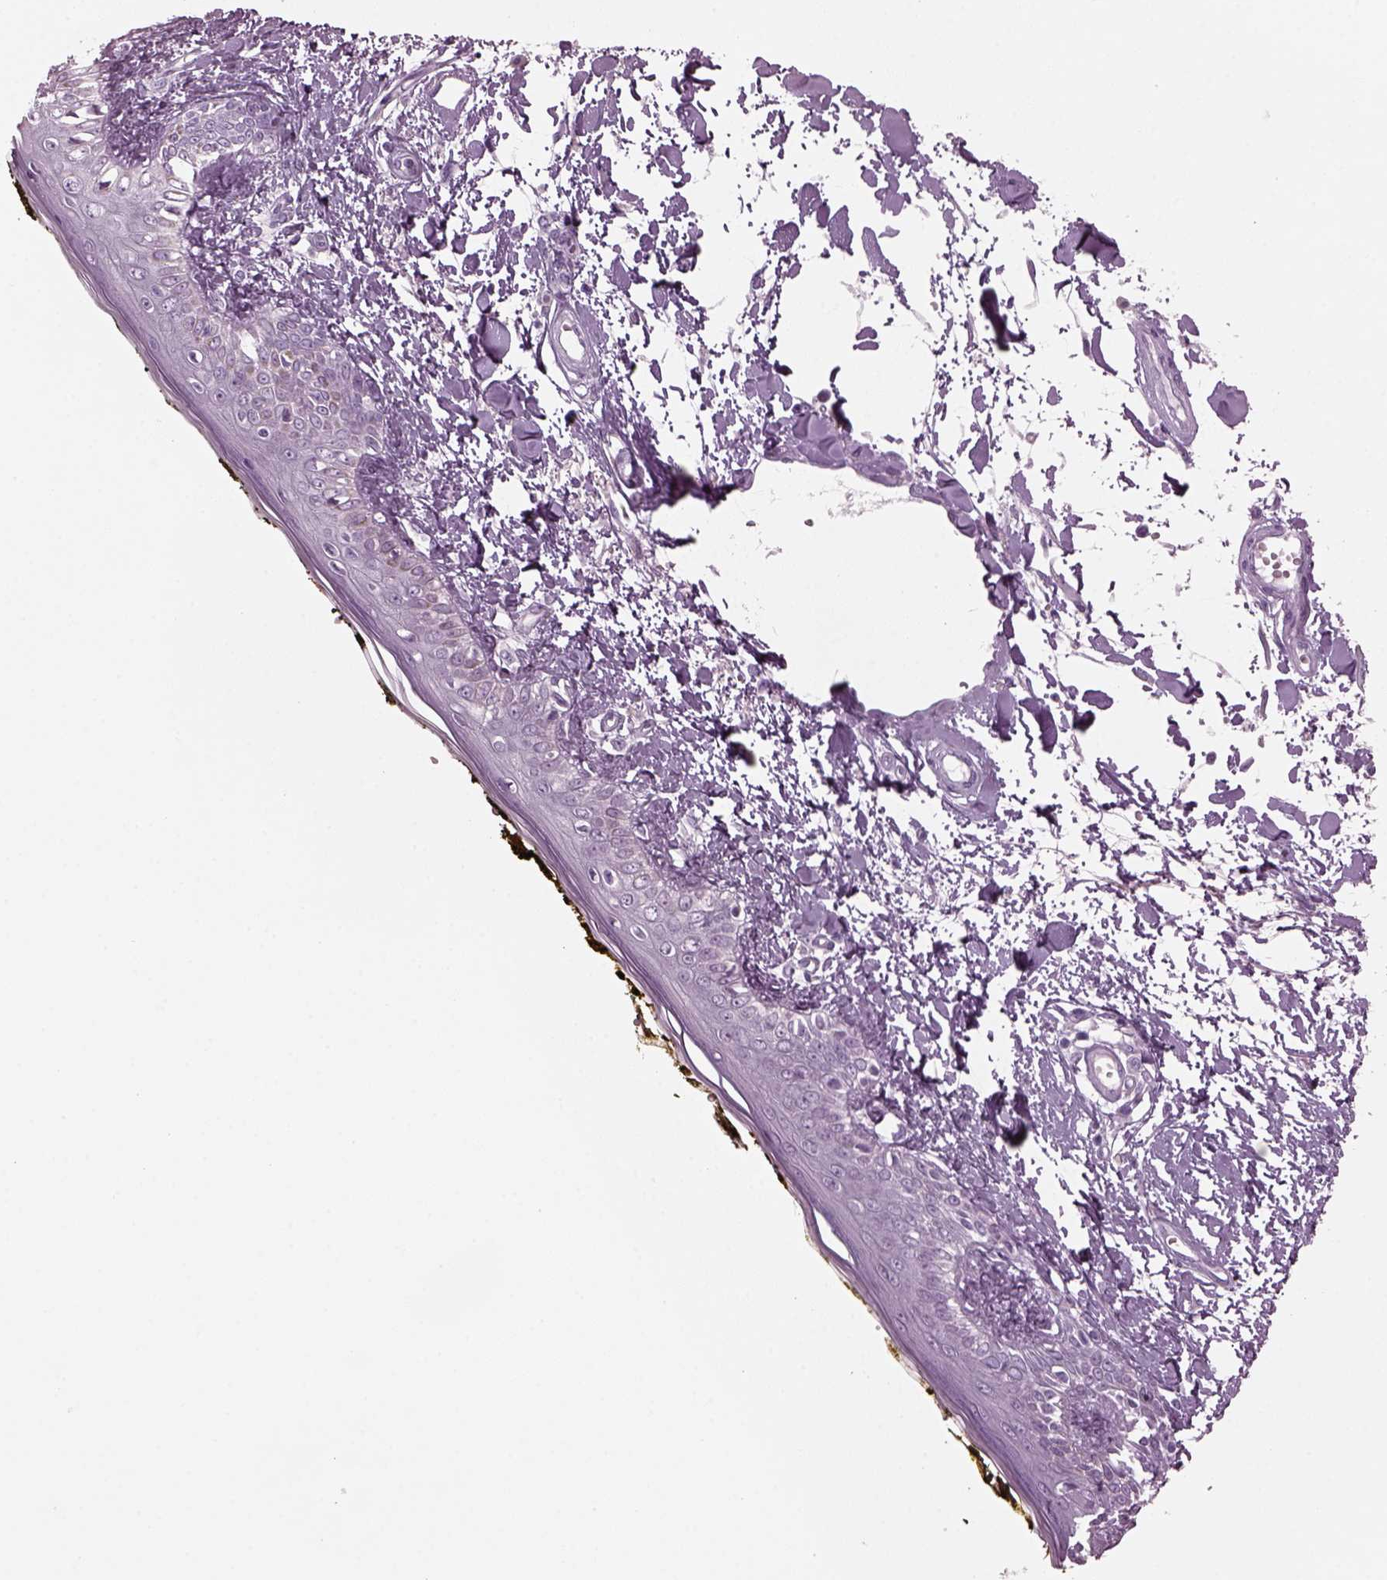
{"staining": {"intensity": "negative", "quantity": "none", "location": "none"}, "tissue": "skin", "cell_type": "Fibroblasts", "image_type": "normal", "snomed": [{"axis": "morphology", "description": "Normal tissue, NOS"}, {"axis": "topography", "description": "Skin"}], "caption": "DAB (3,3'-diaminobenzidine) immunohistochemical staining of benign human skin exhibits no significant staining in fibroblasts.", "gene": "KRTAP3", "patient": {"sex": "male", "age": 76}}